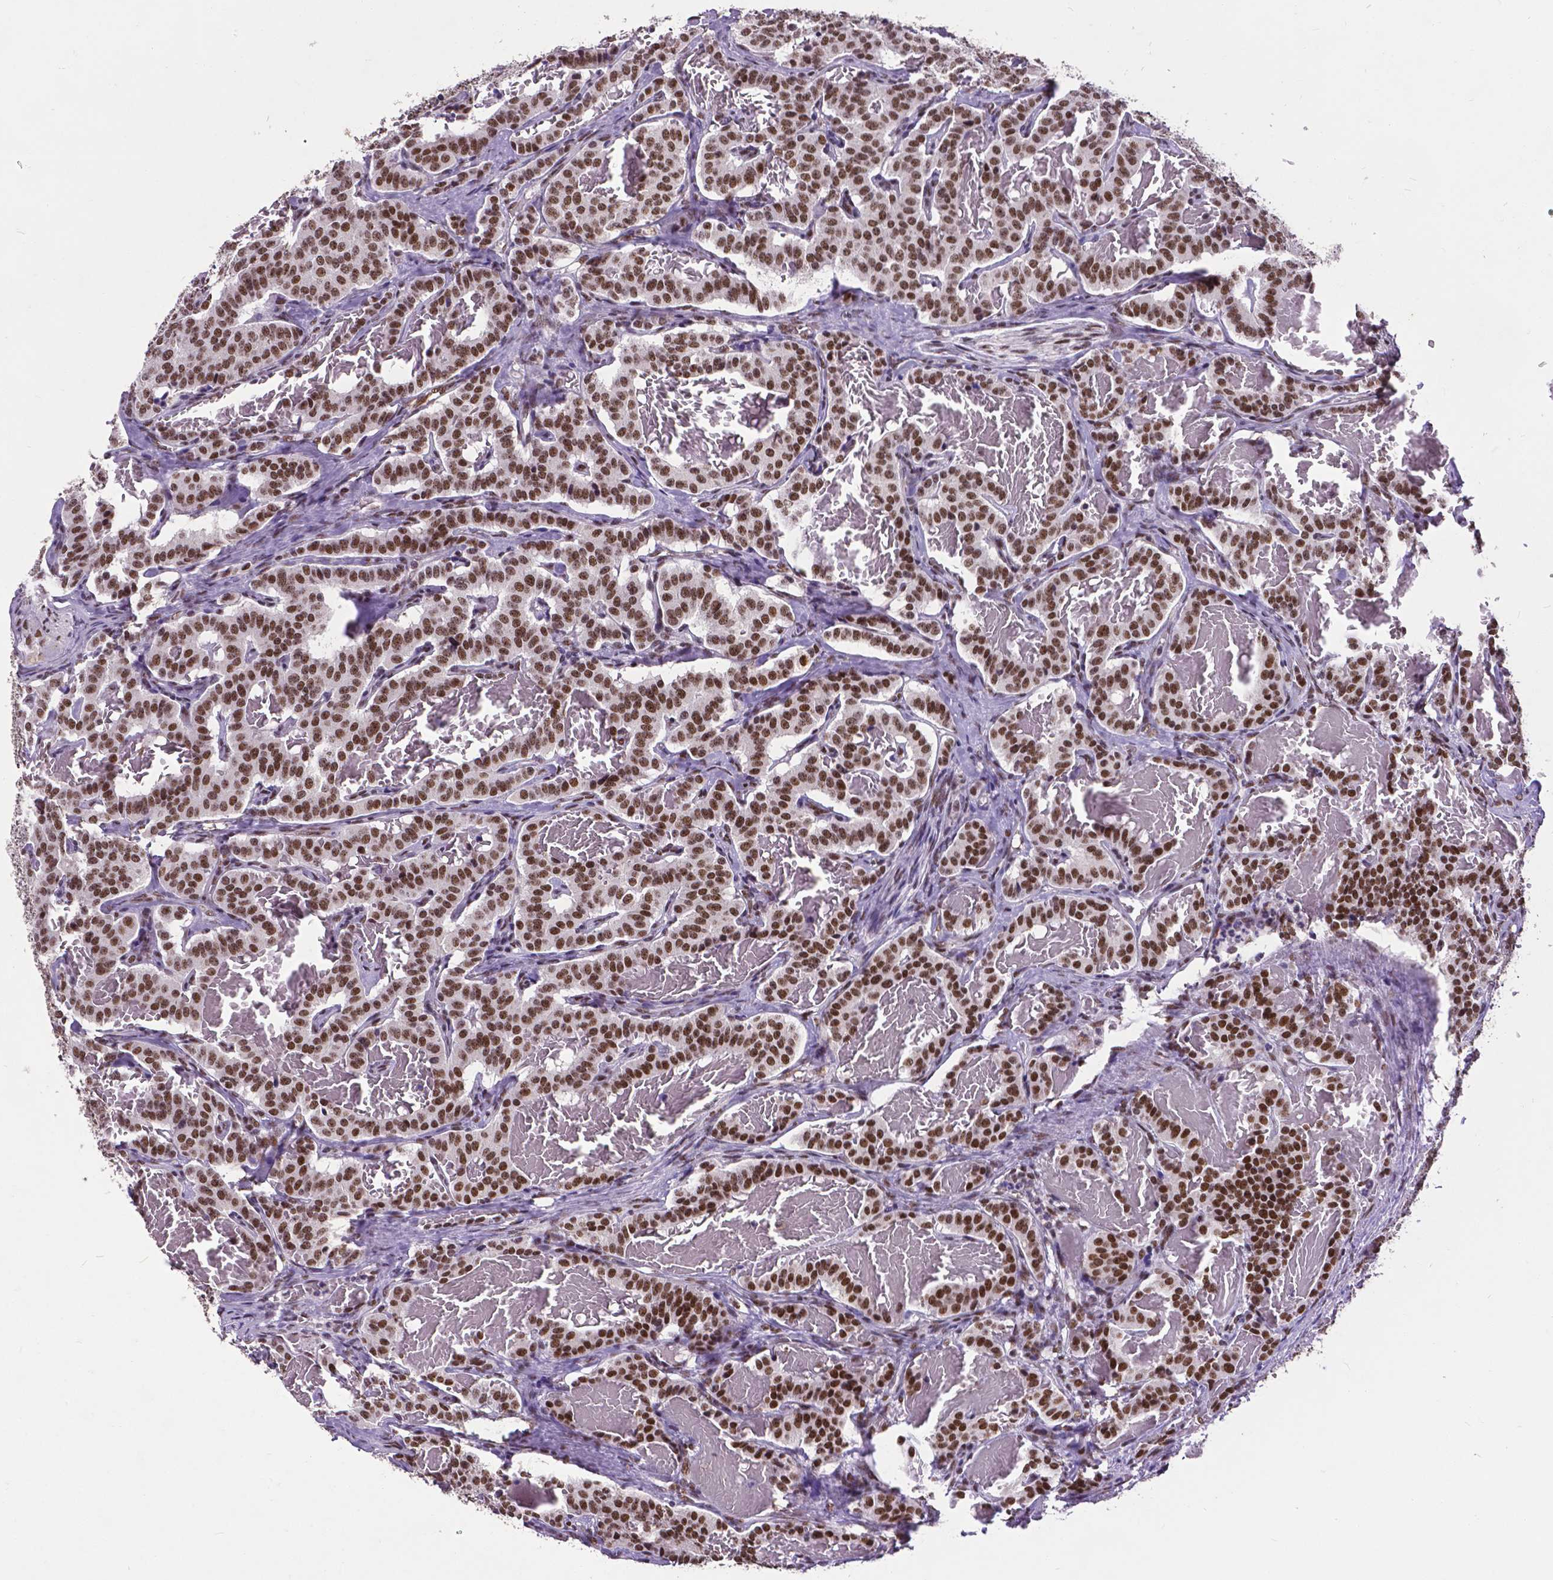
{"staining": {"intensity": "strong", "quantity": ">75%", "location": "nuclear"}, "tissue": "carcinoid", "cell_type": "Tumor cells", "image_type": "cancer", "snomed": [{"axis": "morphology", "description": "Carcinoid, malignant, NOS"}, {"axis": "topography", "description": "Lung"}], "caption": "The photomicrograph demonstrates staining of carcinoid, revealing strong nuclear protein staining (brown color) within tumor cells.", "gene": "ATRX", "patient": {"sex": "female", "age": 46}}